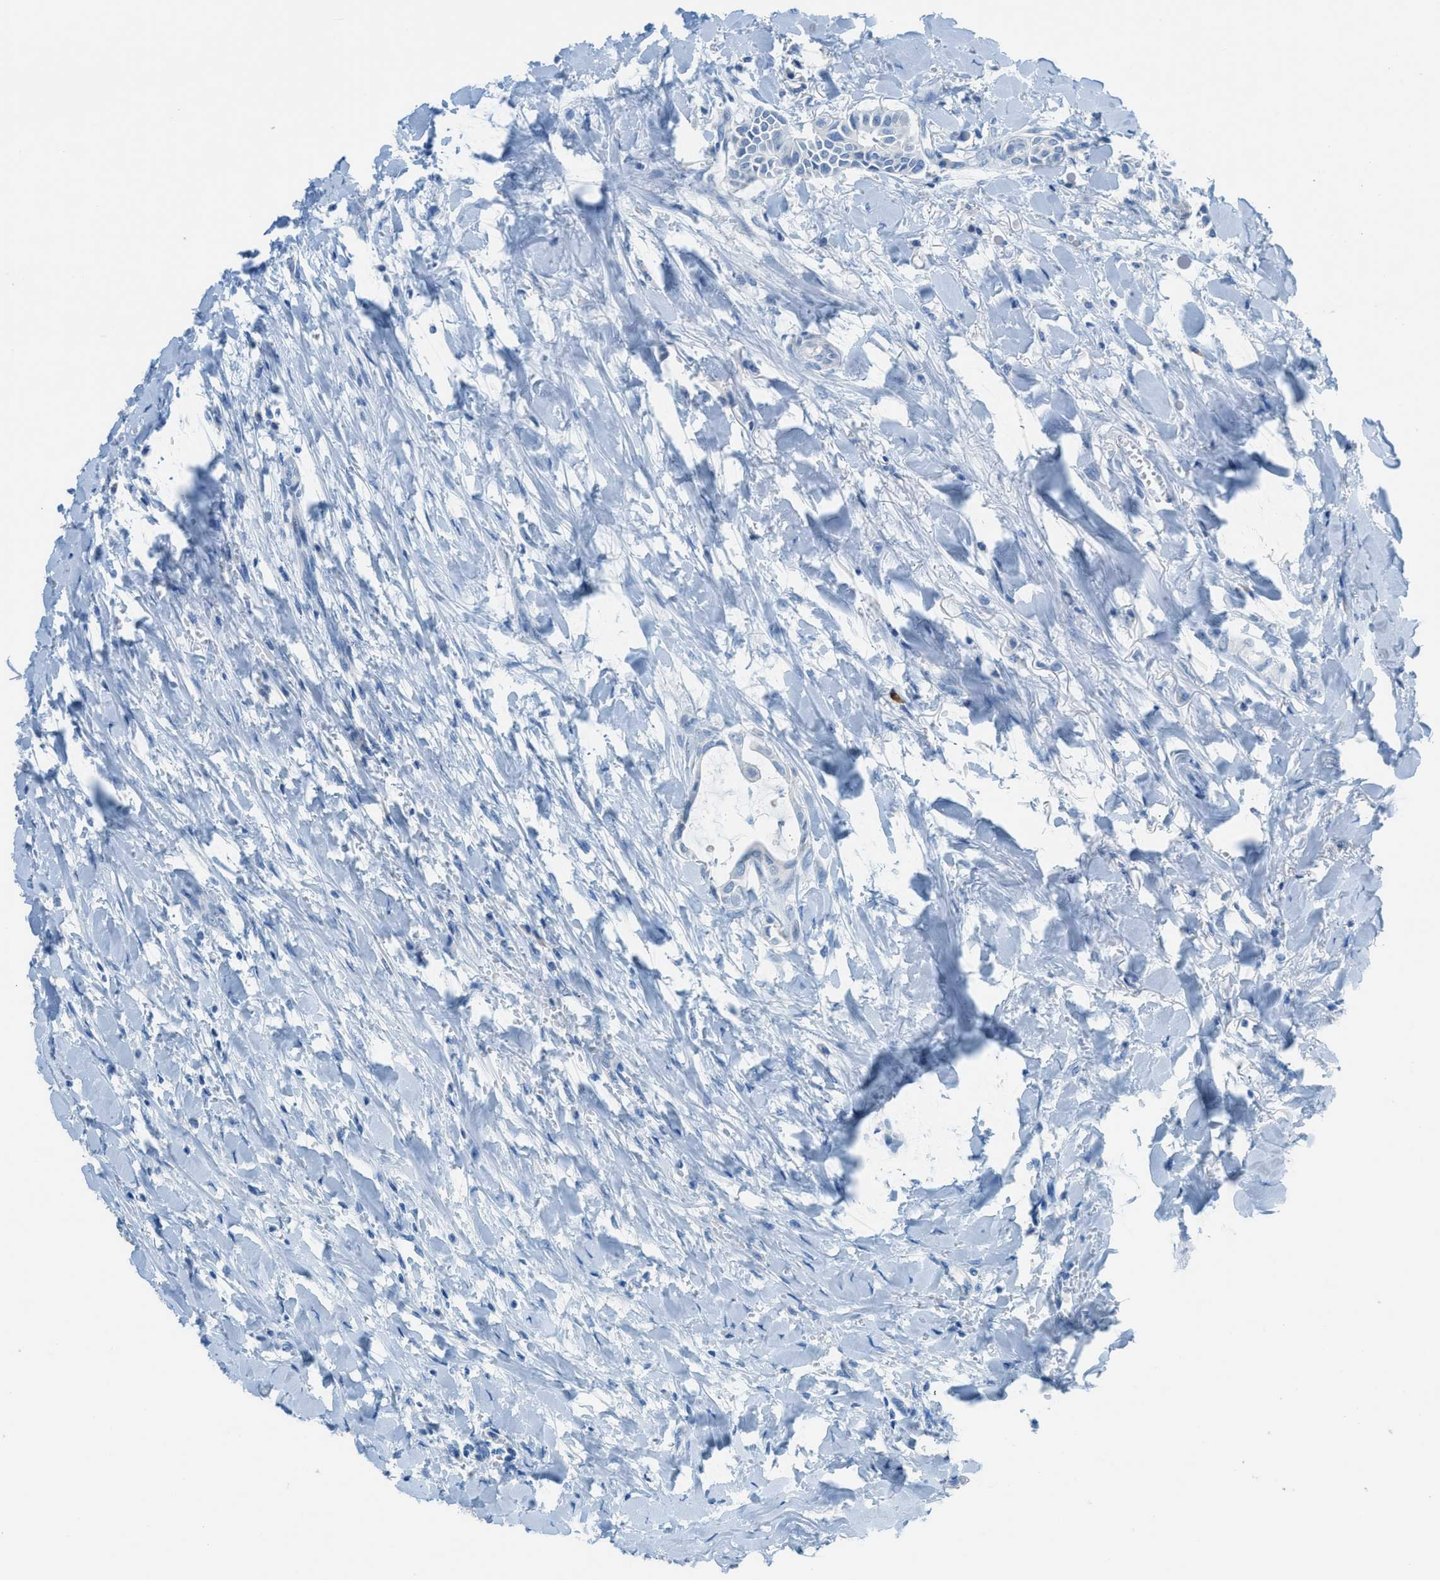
{"staining": {"intensity": "negative", "quantity": "none", "location": "none"}, "tissue": "head and neck cancer", "cell_type": "Tumor cells", "image_type": "cancer", "snomed": [{"axis": "morphology", "description": "Adenocarcinoma, NOS"}, {"axis": "topography", "description": "Salivary gland"}, {"axis": "topography", "description": "Head-Neck"}], "caption": "High magnification brightfield microscopy of adenocarcinoma (head and neck) stained with DAB (brown) and counterstained with hematoxylin (blue): tumor cells show no significant staining.", "gene": "ACAN", "patient": {"sex": "female", "age": 59}}